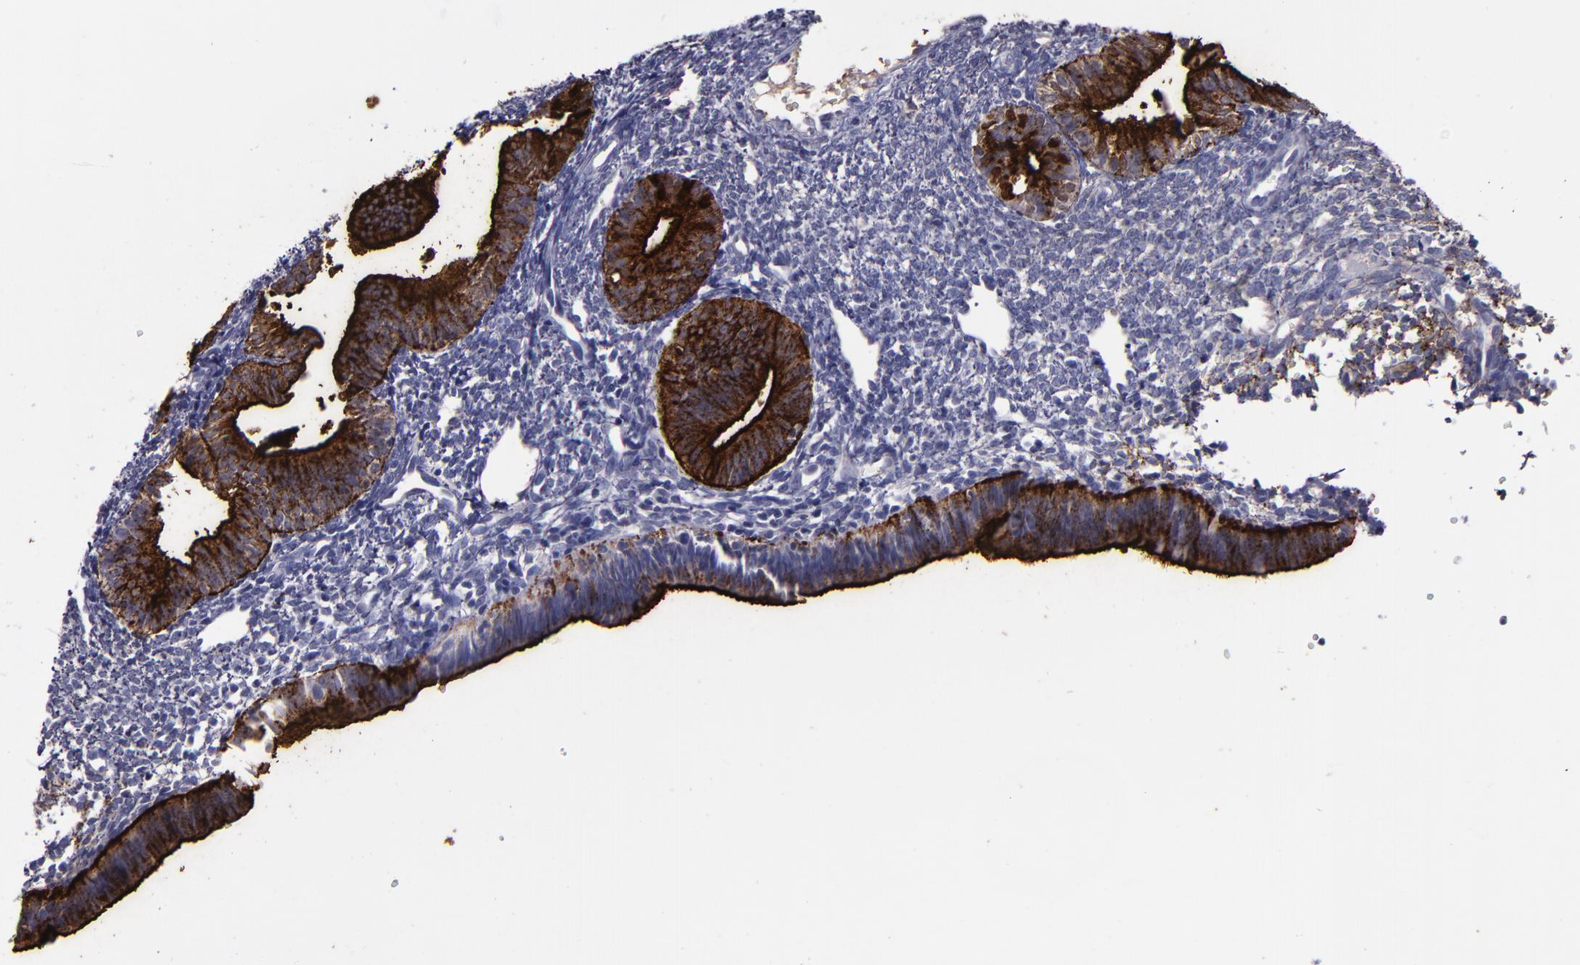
{"staining": {"intensity": "negative", "quantity": "none", "location": "none"}, "tissue": "endometrium", "cell_type": "Cells in endometrial stroma", "image_type": "normal", "snomed": [{"axis": "morphology", "description": "Normal tissue, NOS"}, {"axis": "topography", "description": "Endometrium"}], "caption": "Cells in endometrial stroma are negative for protein expression in unremarkable human endometrium.", "gene": "MFGE8", "patient": {"sex": "female", "age": 61}}